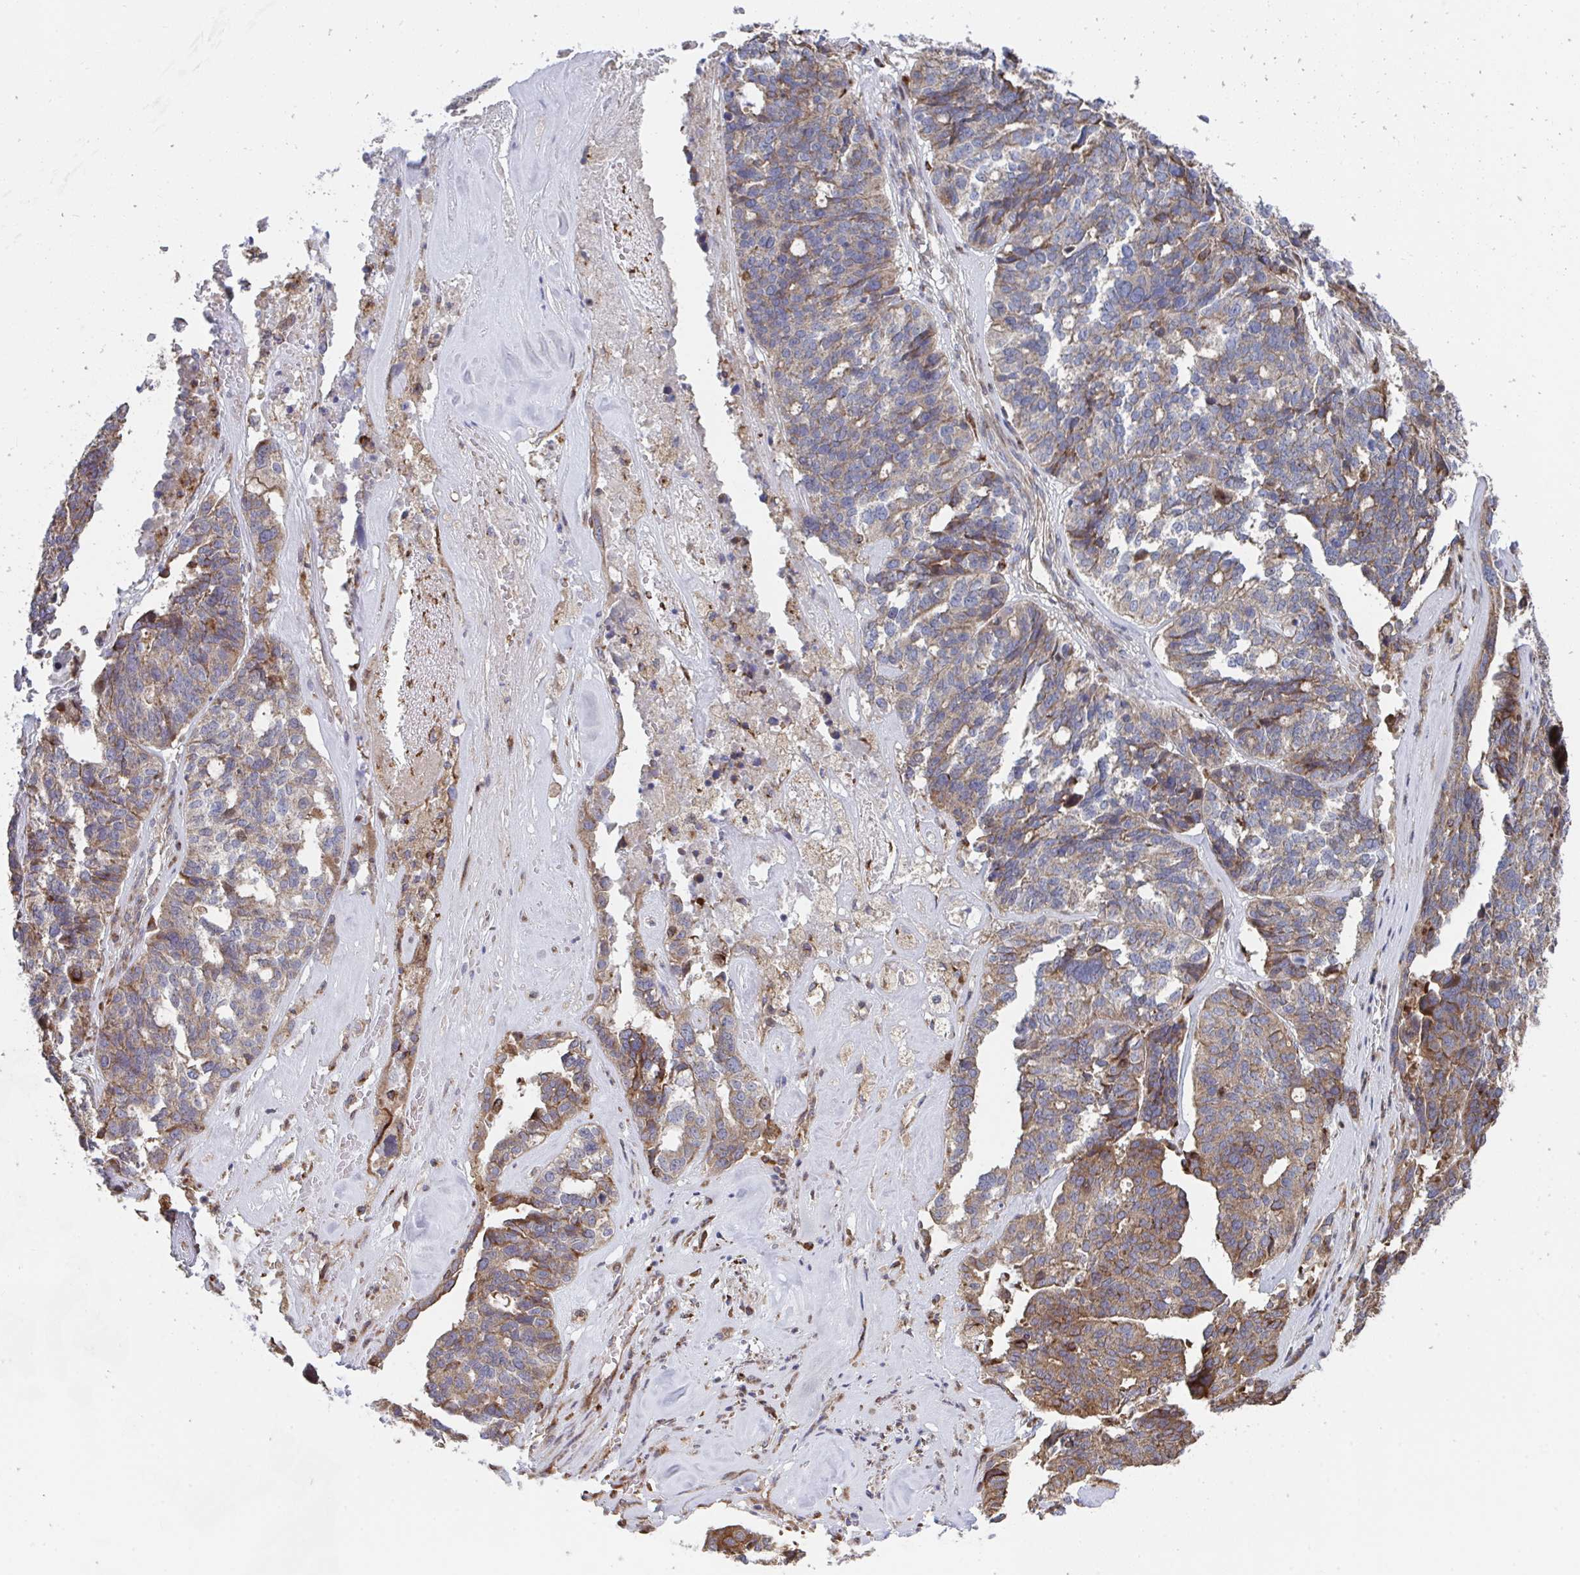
{"staining": {"intensity": "moderate", "quantity": "25%-75%", "location": "cytoplasmic/membranous"}, "tissue": "ovarian cancer", "cell_type": "Tumor cells", "image_type": "cancer", "snomed": [{"axis": "morphology", "description": "Cystadenocarcinoma, serous, NOS"}, {"axis": "topography", "description": "Ovary"}], "caption": "Moderate cytoplasmic/membranous expression for a protein is present in approximately 25%-75% of tumor cells of ovarian cancer (serous cystadenocarcinoma) using immunohistochemistry.", "gene": "FJX1", "patient": {"sex": "female", "age": 59}}